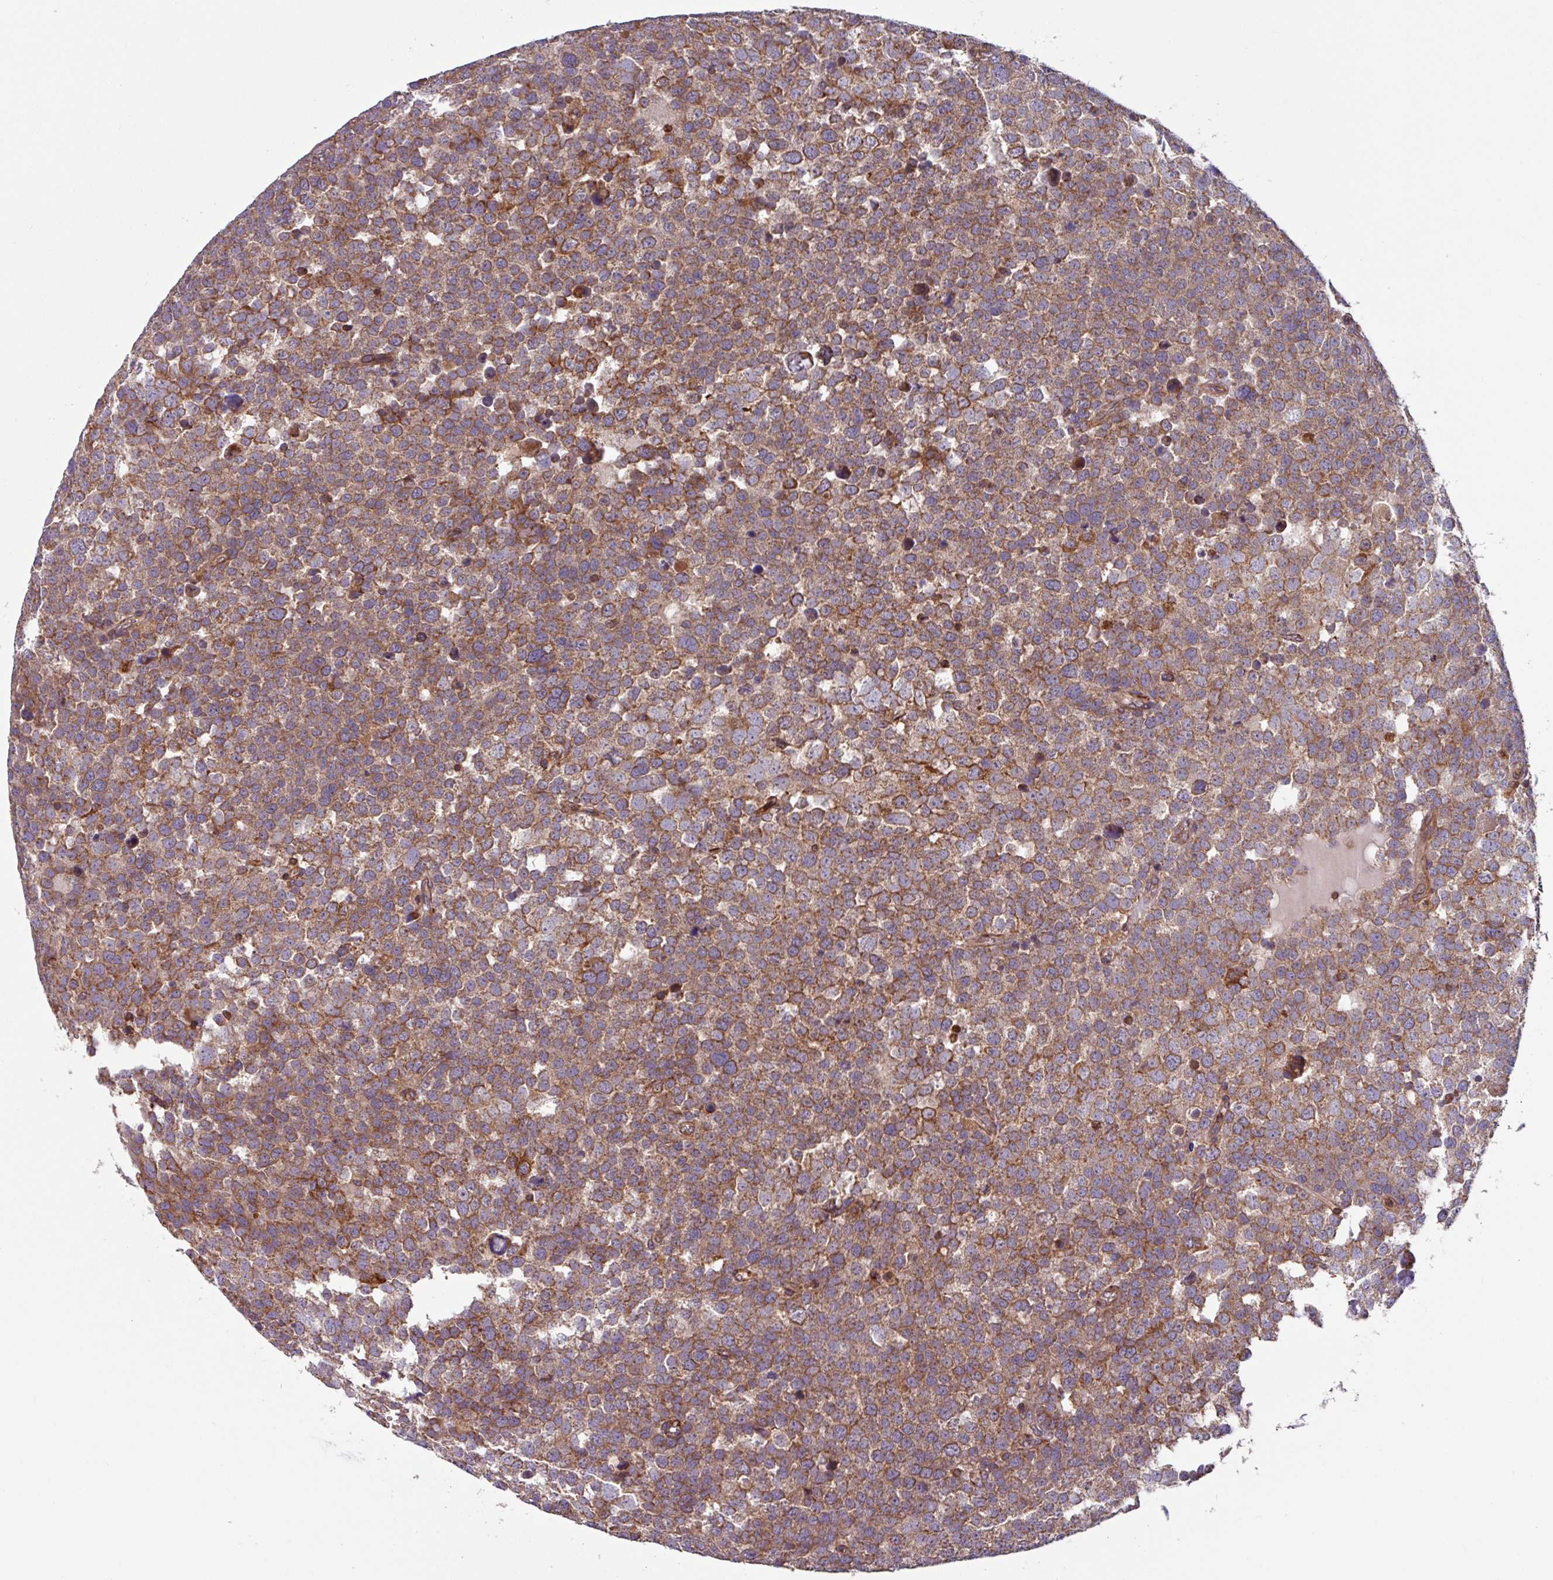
{"staining": {"intensity": "moderate", "quantity": ">75%", "location": "cytoplasmic/membranous"}, "tissue": "testis cancer", "cell_type": "Tumor cells", "image_type": "cancer", "snomed": [{"axis": "morphology", "description": "Seminoma, NOS"}, {"axis": "topography", "description": "Testis"}], "caption": "Protein staining of testis cancer (seminoma) tissue exhibits moderate cytoplasmic/membranous staining in about >75% of tumor cells.", "gene": "PLEKHD1", "patient": {"sex": "male", "age": 71}}